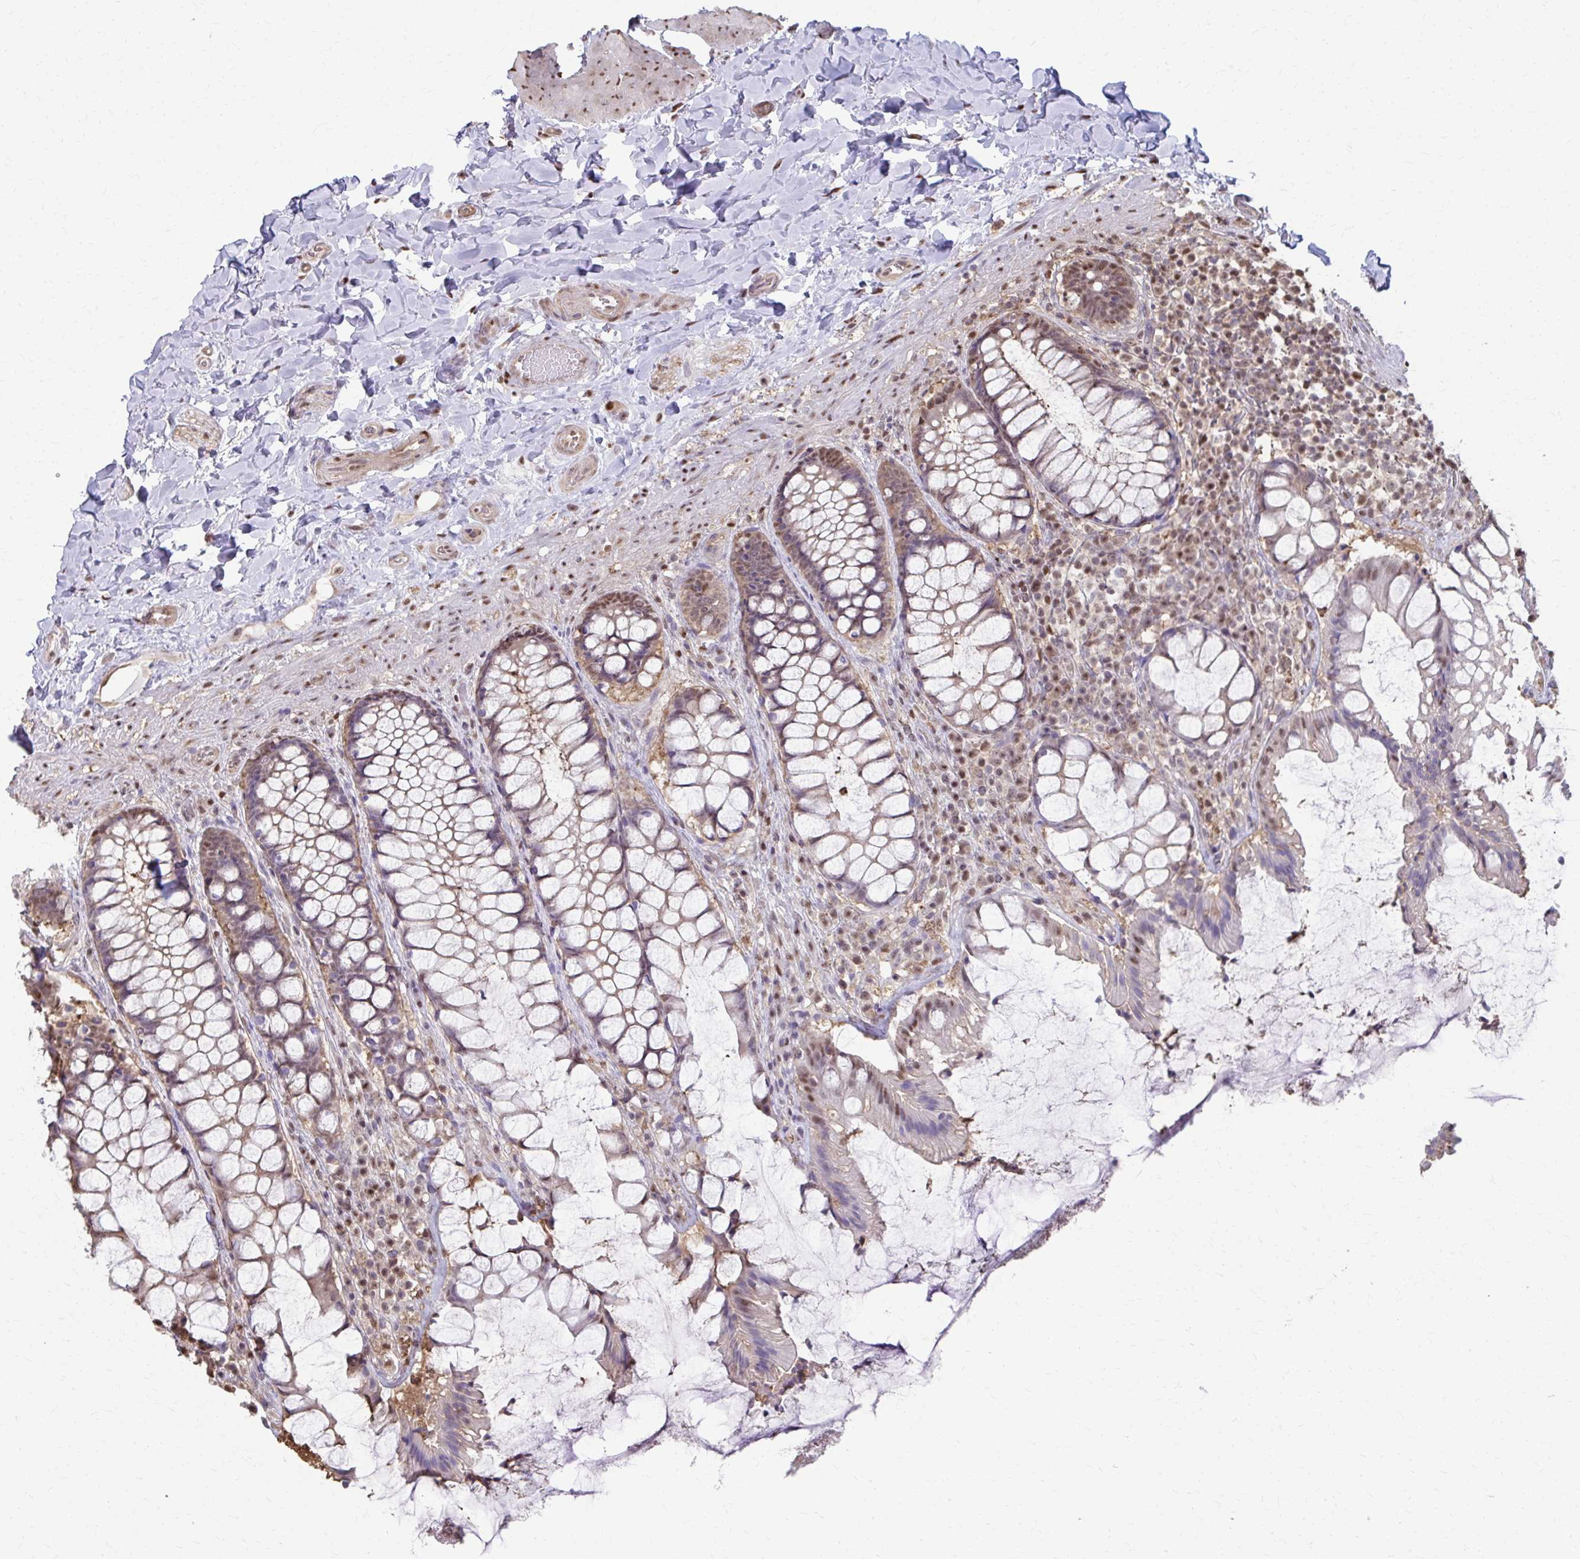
{"staining": {"intensity": "weak", "quantity": "25%-75%", "location": "nuclear"}, "tissue": "rectum", "cell_type": "Glandular cells", "image_type": "normal", "snomed": [{"axis": "morphology", "description": "Normal tissue, NOS"}, {"axis": "topography", "description": "Rectum"}], "caption": "IHC staining of unremarkable rectum, which exhibits low levels of weak nuclear expression in about 25%-75% of glandular cells indicating weak nuclear protein expression. The staining was performed using DAB (3,3'-diaminobenzidine) (brown) for protein detection and nuclei were counterstained in hematoxylin (blue).", "gene": "ING4", "patient": {"sex": "female", "age": 58}}